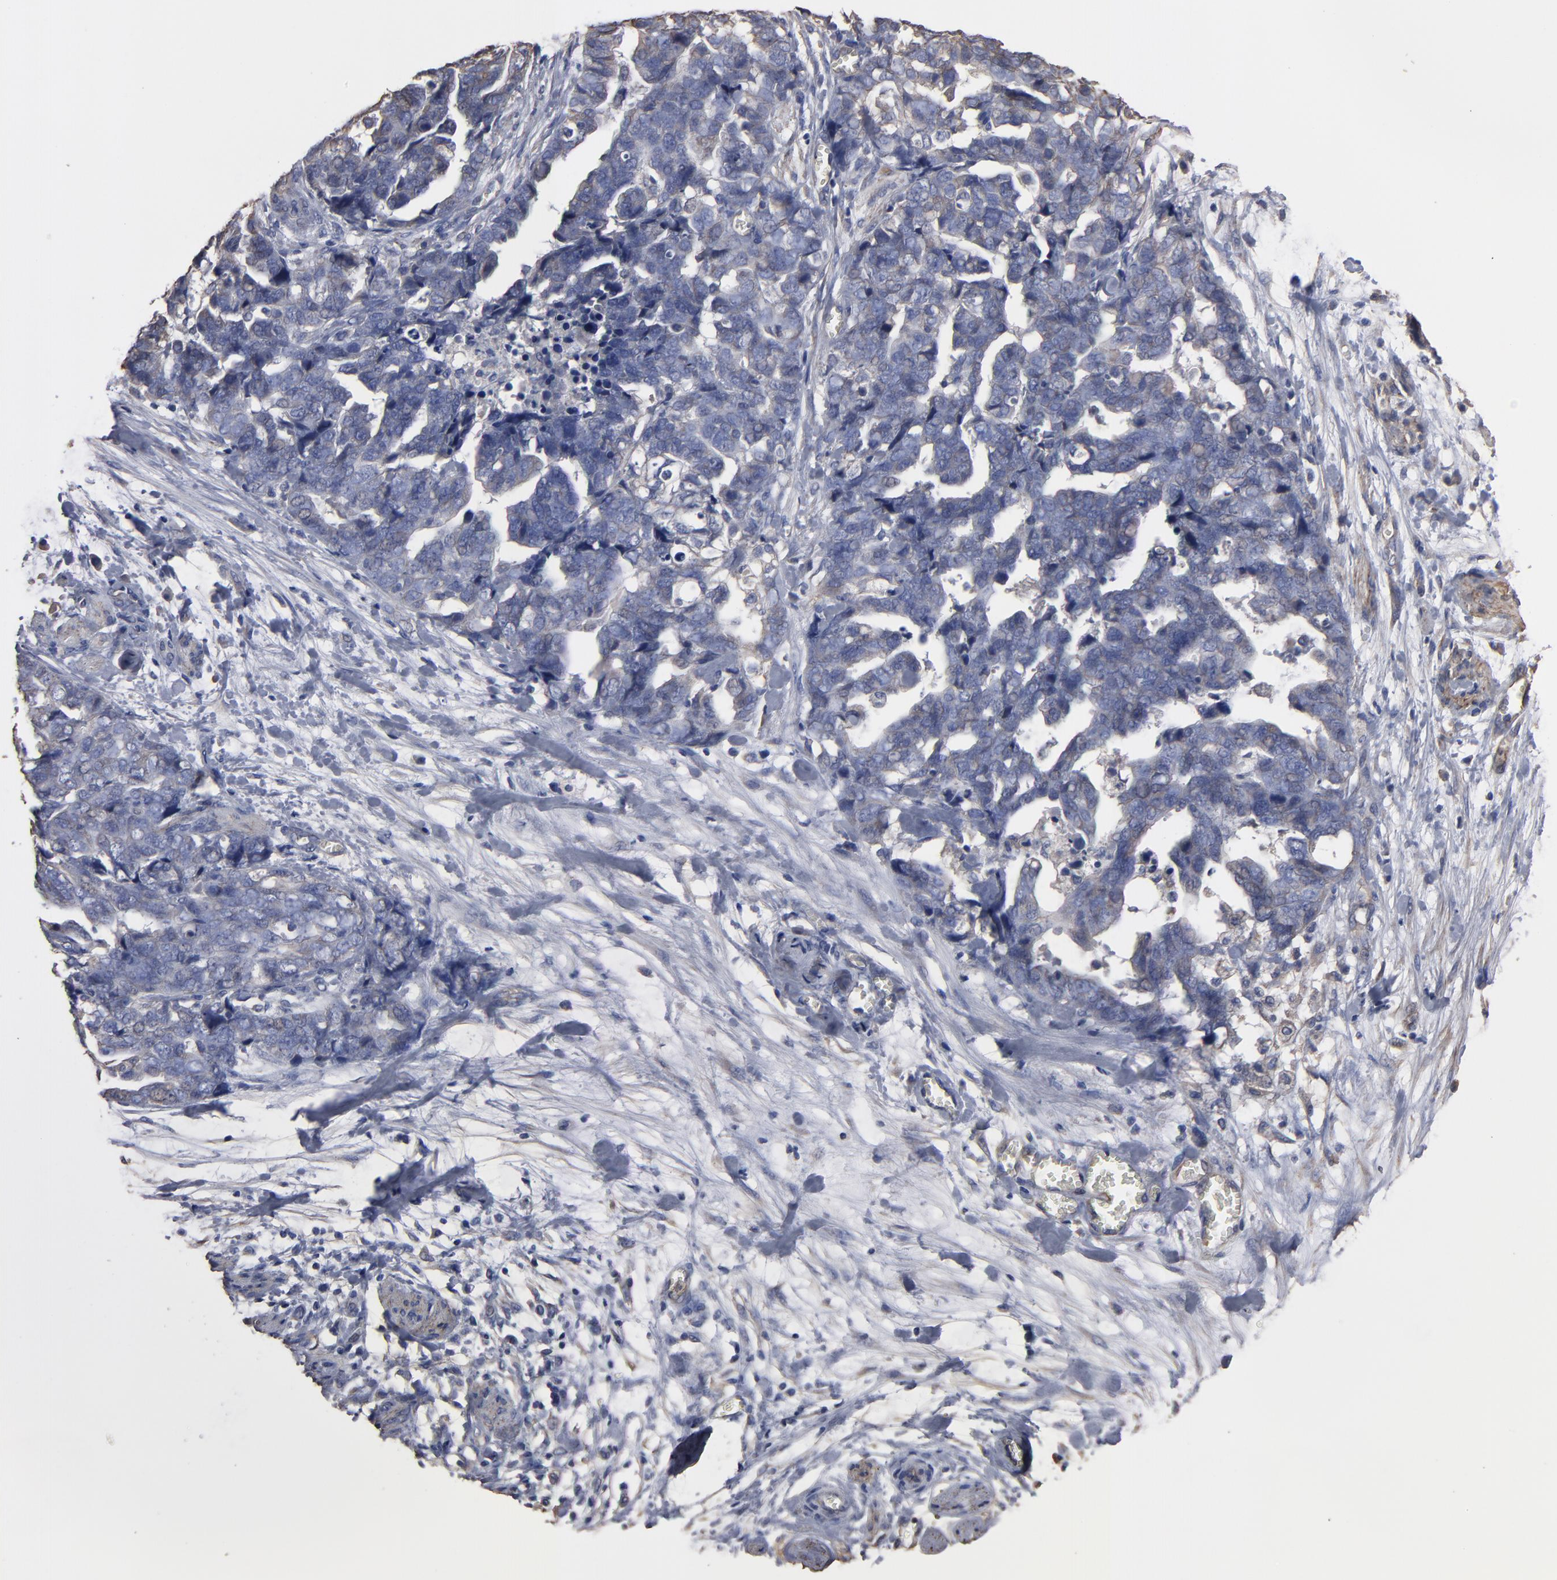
{"staining": {"intensity": "weak", "quantity": "<25%", "location": "cytoplasmic/membranous"}, "tissue": "ovarian cancer", "cell_type": "Tumor cells", "image_type": "cancer", "snomed": [{"axis": "morphology", "description": "Normal tissue, NOS"}, {"axis": "morphology", "description": "Cystadenocarcinoma, serous, NOS"}, {"axis": "topography", "description": "Fallopian tube"}, {"axis": "topography", "description": "Ovary"}], "caption": "There is no significant expression in tumor cells of serous cystadenocarcinoma (ovarian).", "gene": "DMD", "patient": {"sex": "female", "age": 56}}